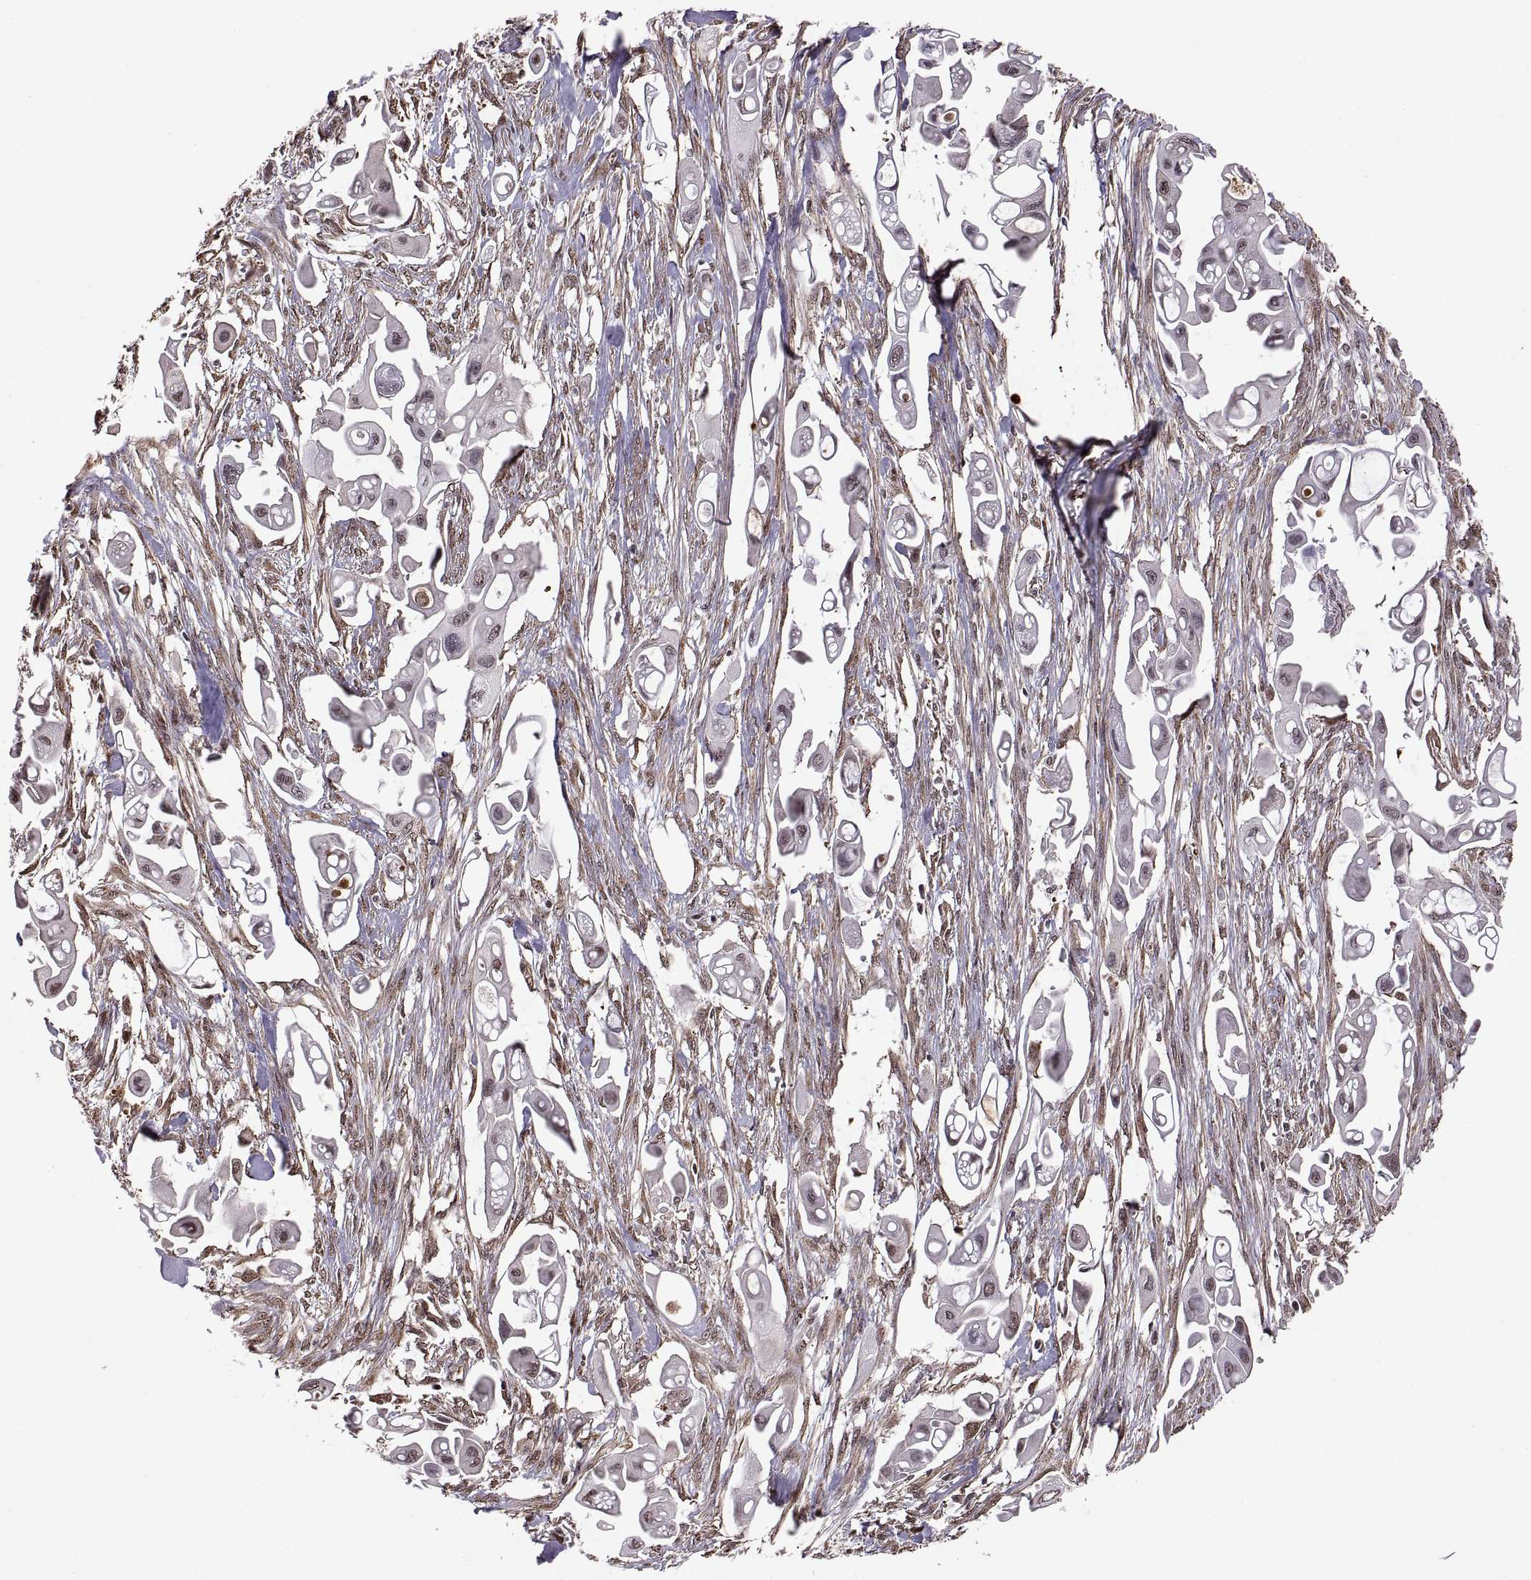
{"staining": {"intensity": "negative", "quantity": "none", "location": "none"}, "tissue": "pancreatic cancer", "cell_type": "Tumor cells", "image_type": "cancer", "snomed": [{"axis": "morphology", "description": "Adenocarcinoma, NOS"}, {"axis": "topography", "description": "Pancreas"}], "caption": "Adenocarcinoma (pancreatic) was stained to show a protein in brown. There is no significant positivity in tumor cells.", "gene": "ARRB1", "patient": {"sex": "male", "age": 50}}